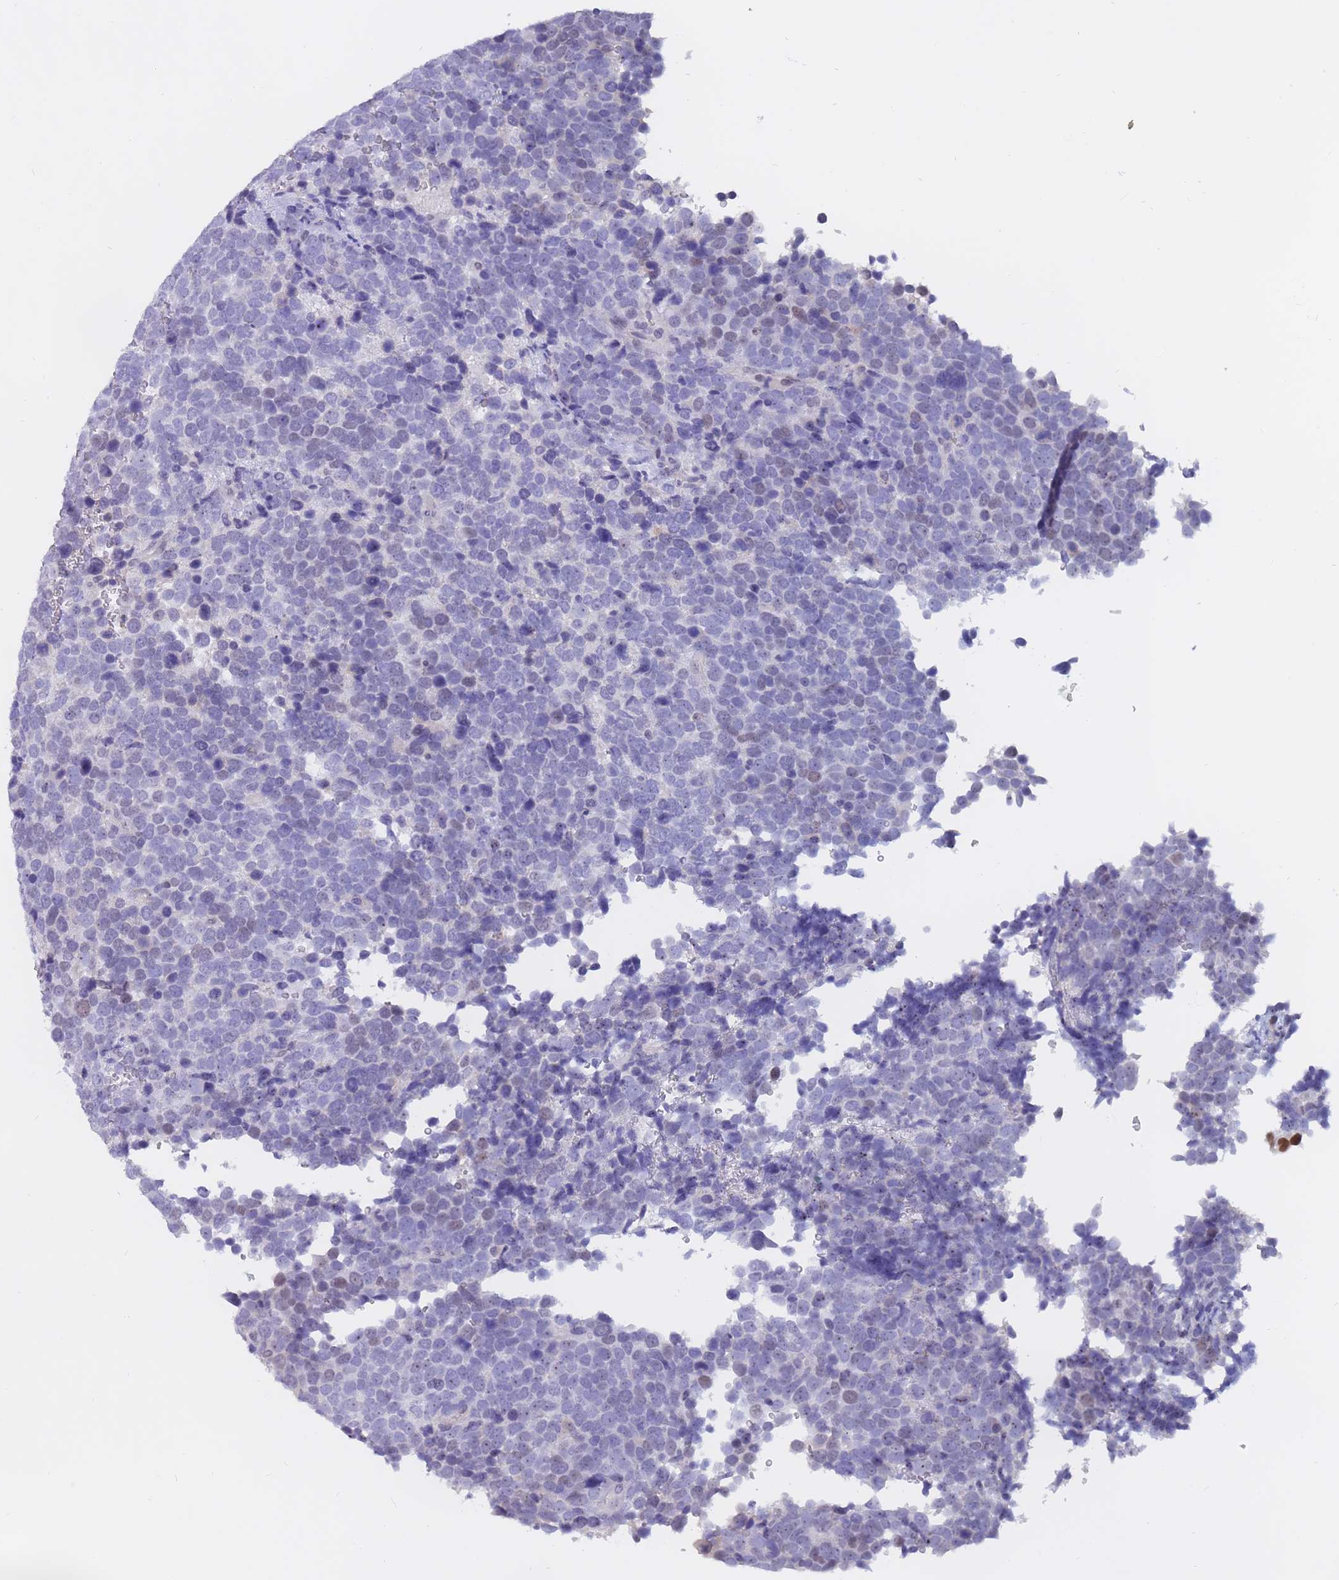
{"staining": {"intensity": "negative", "quantity": "none", "location": "none"}, "tissue": "urothelial cancer", "cell_type": "Tumor cells", "image_type": "cancer", "snomed": [{"axis": "morphology", "description": "Urothelial carcinoma, High grade"}, {"axis": "topography", "description": "Urinary bladder"}], "caption": "DAB immunohistochemical staining of human high-grade urothelial carcinoma displays no significant staining in tumor cells. The staining was performed using DAB (3,3'-diaminobenzidine) to visualize the protein expression in brown, while the nuclei were stained in blue with hematoxylin (Magnification: 20x).", "gene": "BOP1", "patient": {"sex": "female", "age": 82}}